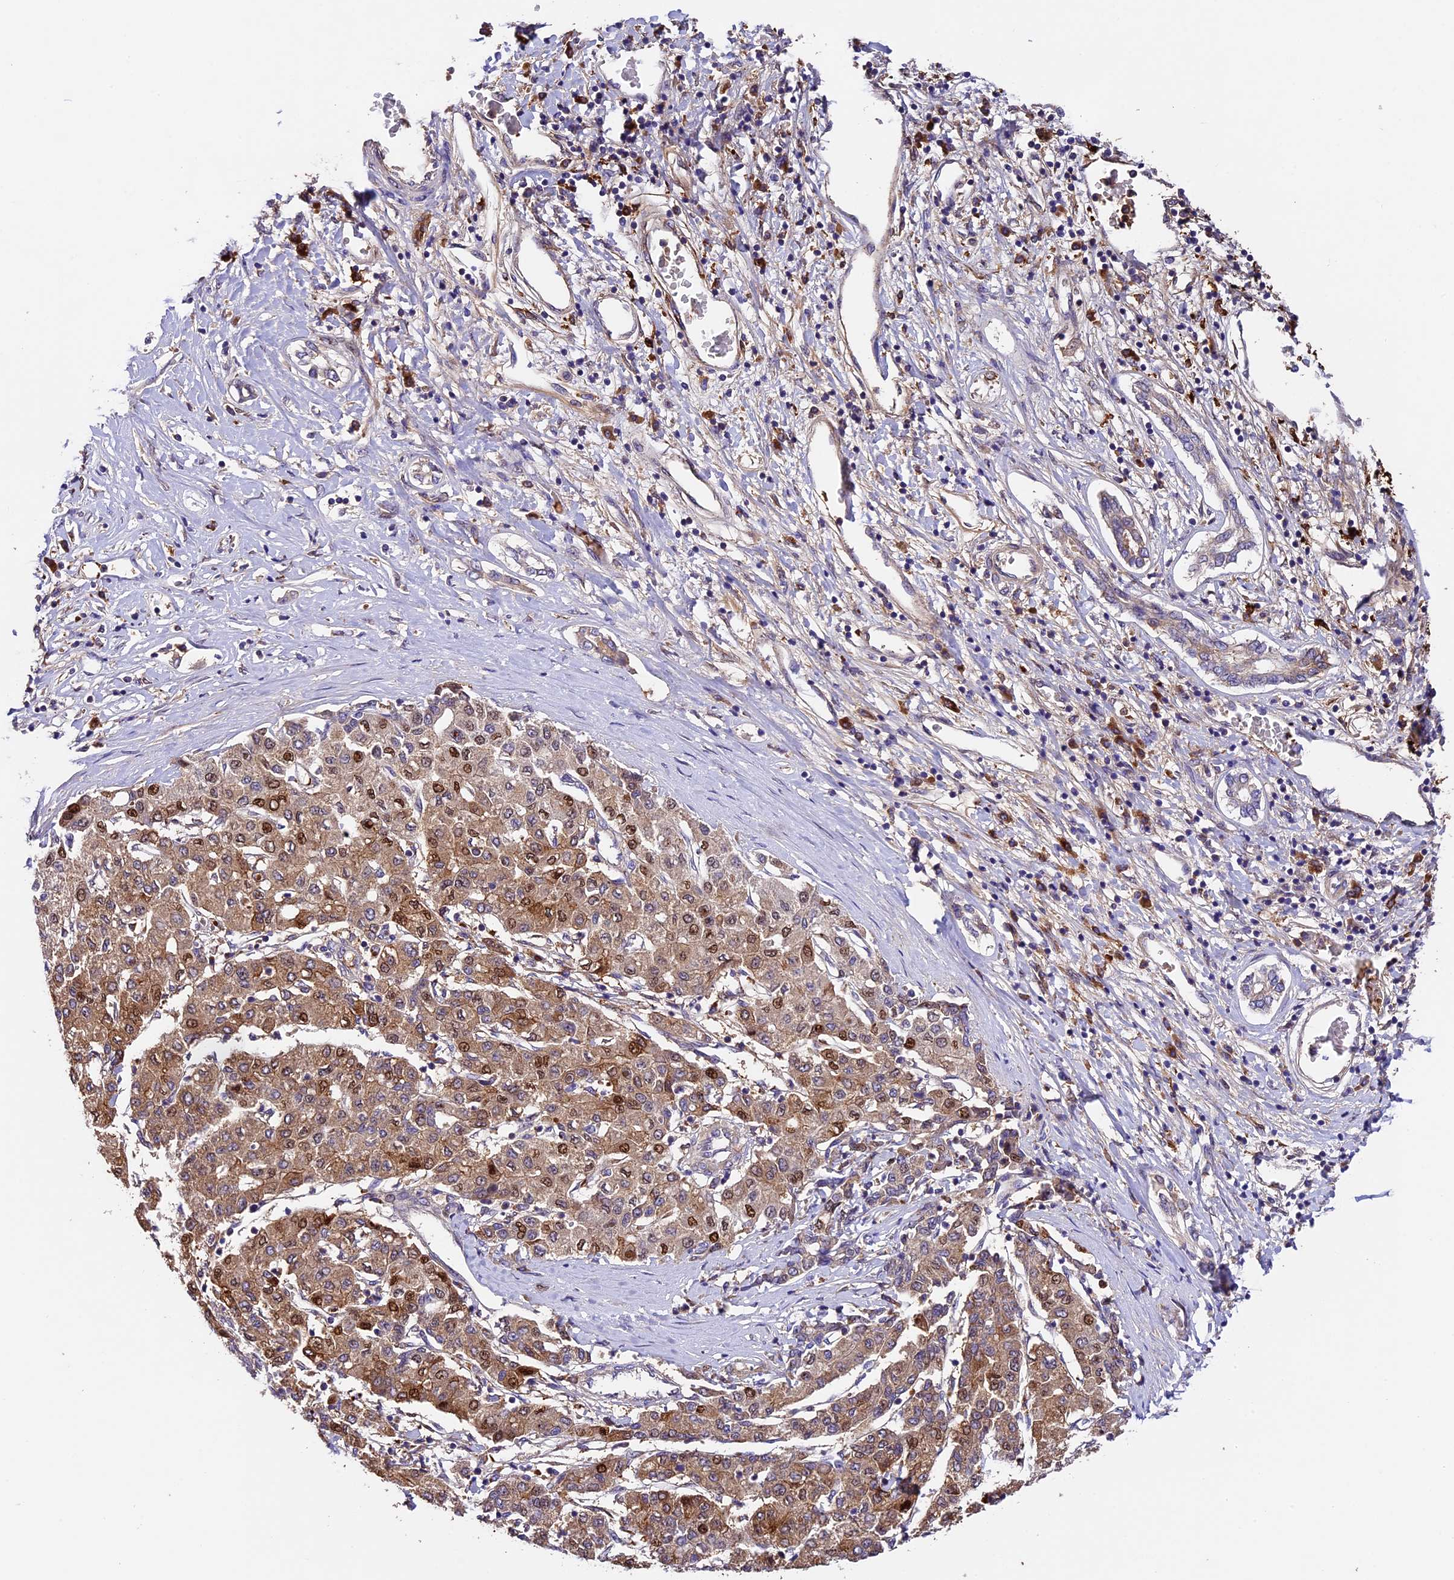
{"staining": {"intensity": "strong", "quantity": "25%-75%", "location": "cytoplasmic/membranous,nuclear"}, "tissue": "liver cancer", "cell_type": "Tumor cells", "image_type": "cancer", "snomed": [{"axis": "morphology", "description": "Carcinoma, Hepatocellular, NOS"}, {"axis": "topography", "description": "Liver"}], "caption": "Human liver cancer stained for a protein (brown) exhibits strong cytoplasmic/membranous and nuclear positive positivity in about 25%-75% of tumor cells.", "gene": "CILP2", "patient": {"sex": "male", "age": 65}}